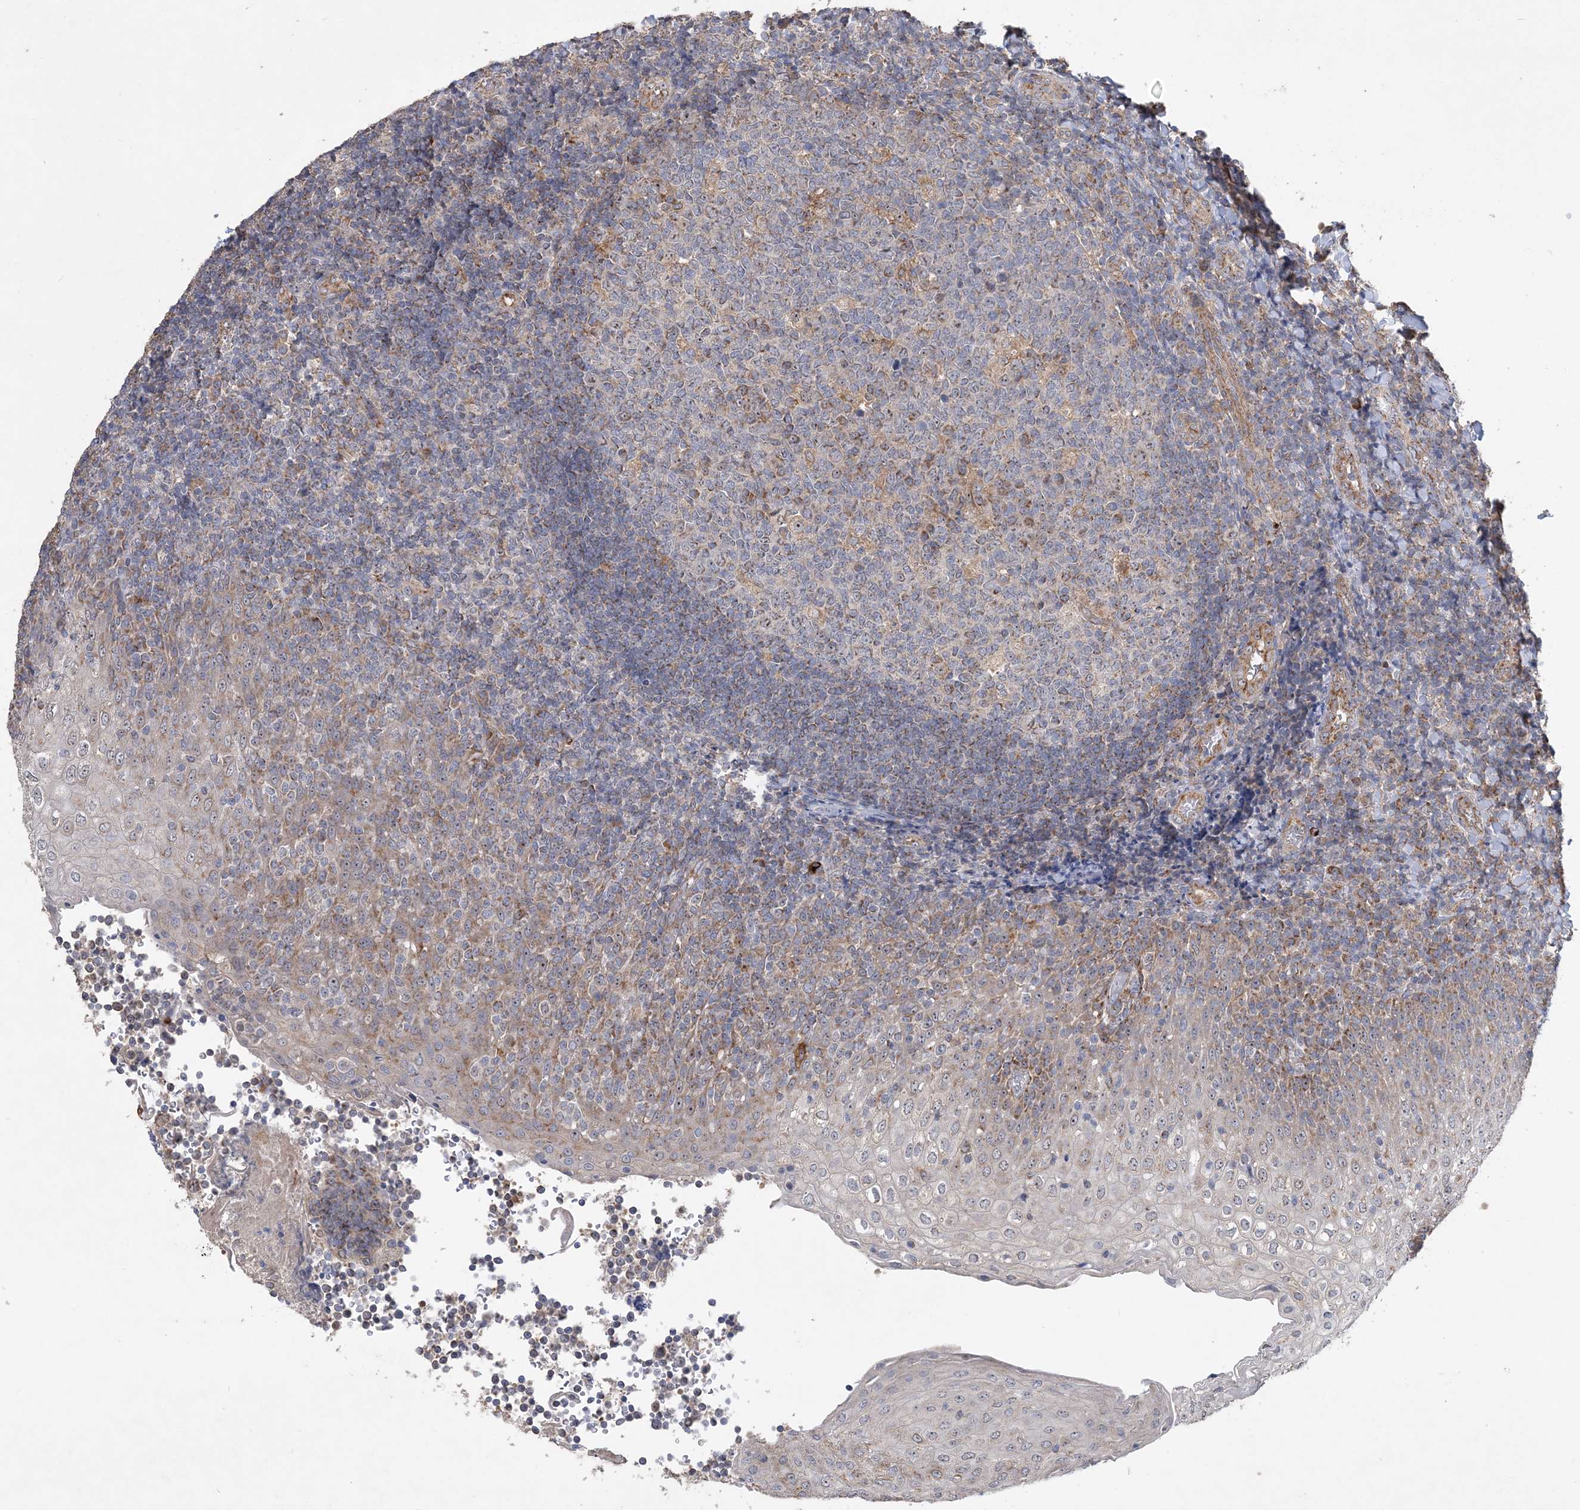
{"staining": {"intensity": "weak", "quantity": "<25%", "location": "cytoplasmic/membranous,nuclear"}, "tissue": "tonsil", "cell_type": "Germinal center cells", "image_type": "normal", "snomed": [{"axis": "morphology", "description": "Normal tissue, NOS"}, {"axis": "topography", "description": "Tonsil"}], "caption": "Germinal center cells are negative for brown protein staining in benign tonsil. (IHC, brightfield microscopy, high magnification).", "gene": "FEZ2", "patient": {"sex": "female", "age": 19}}